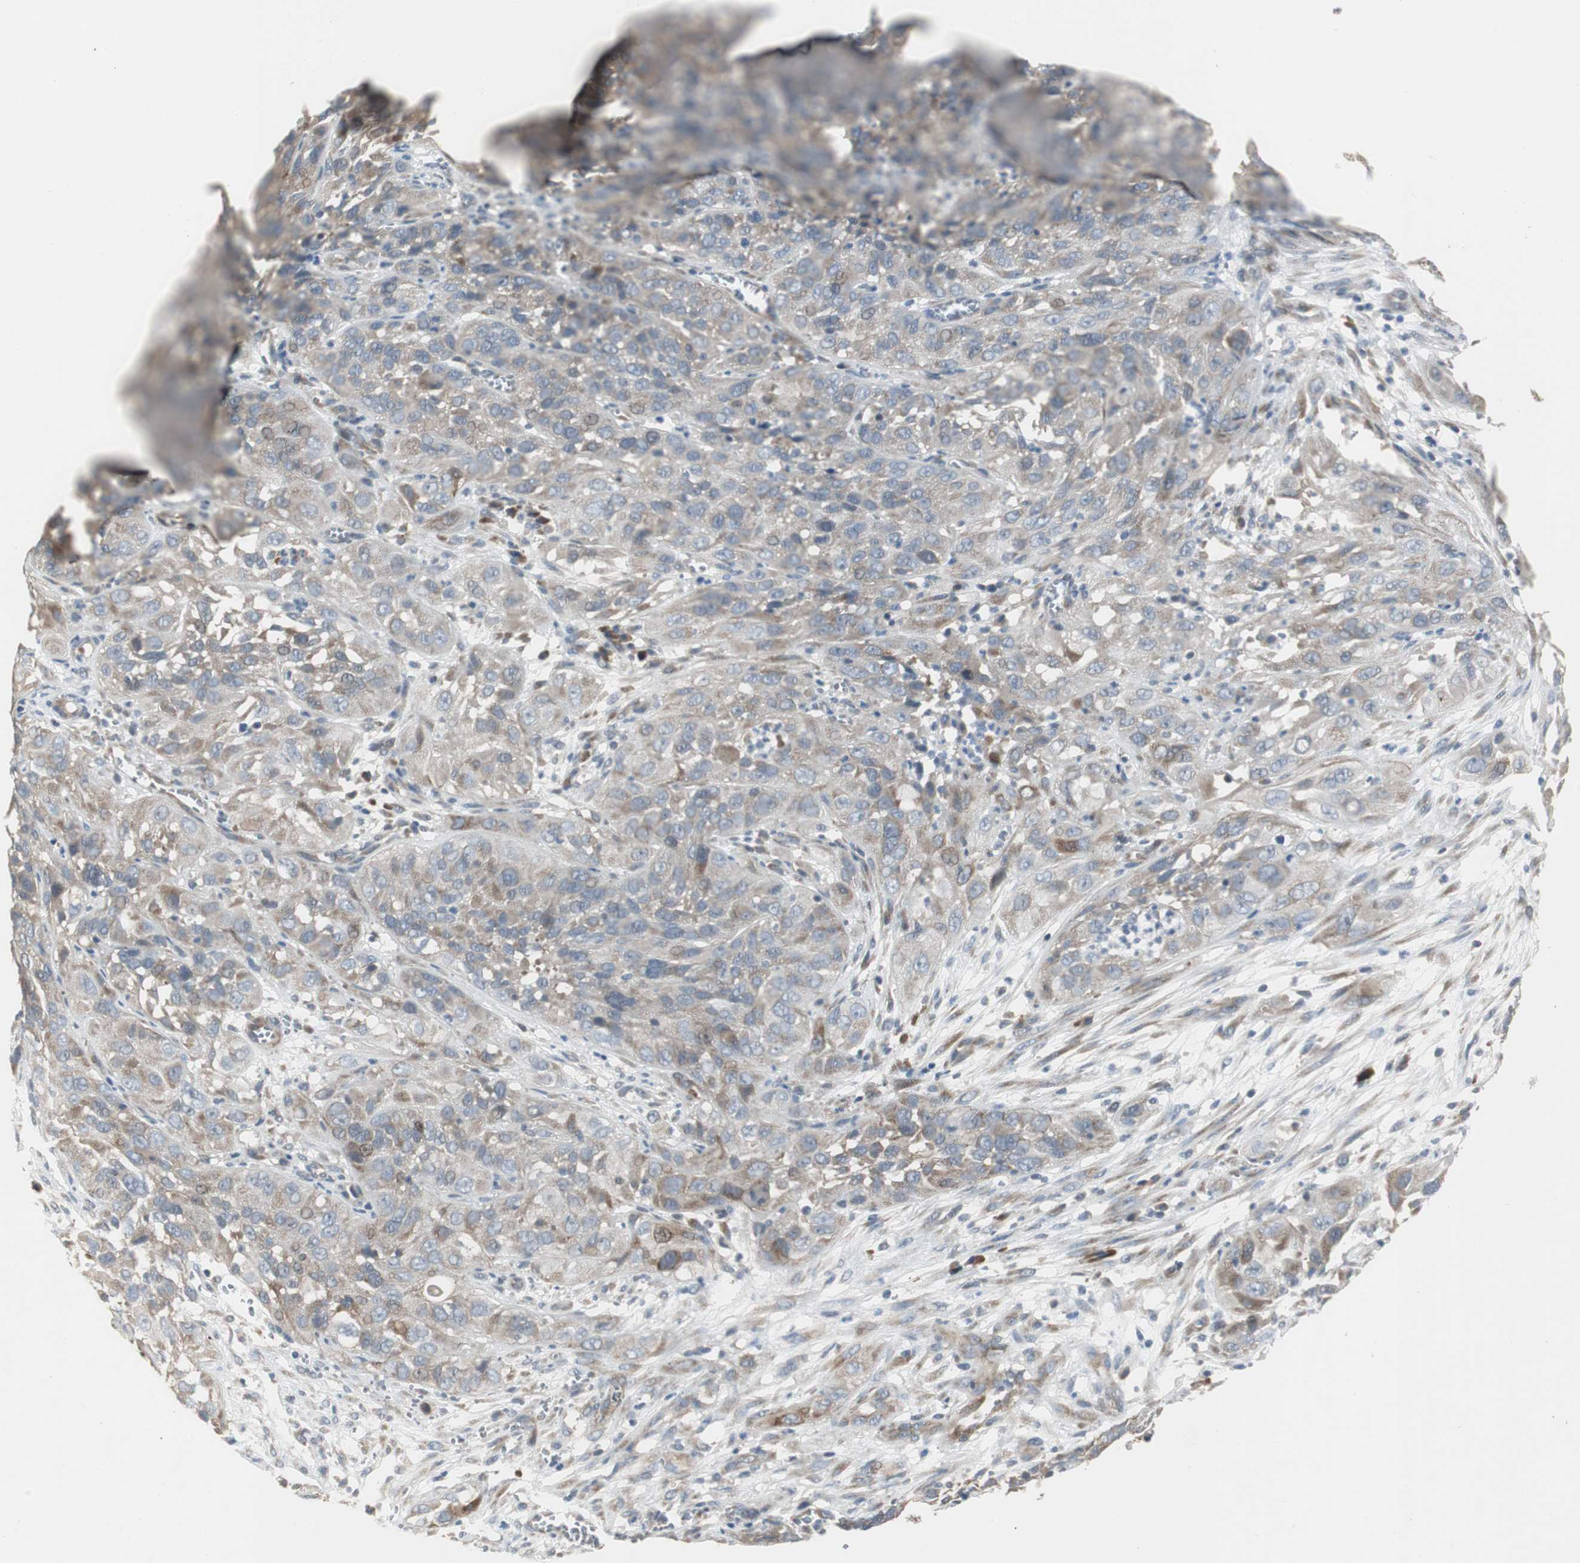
{"staining": {"intensity": "weak", "quantity": ">75%", "location": "cytoplasmic/membranous"}, "tissue": "cervical cancer", "cell_type": "Tumor cells", "image_type": "cancer", "snomed": [{"axis": "morphology", "description": "Squamous cell carcinoma, NOS"}, {"axis": "topography", "description": "Cervix"}], "caption": "Immunohistochemistry micrograph of human cervical squamous cell carcinoma stained for a protein (brown), which displays low levels of weak cytoplasmic/membranous expression in about >75% of tumor cells.", "gene": "MYT1", "patient": {"sex": "female", "age": 32}}